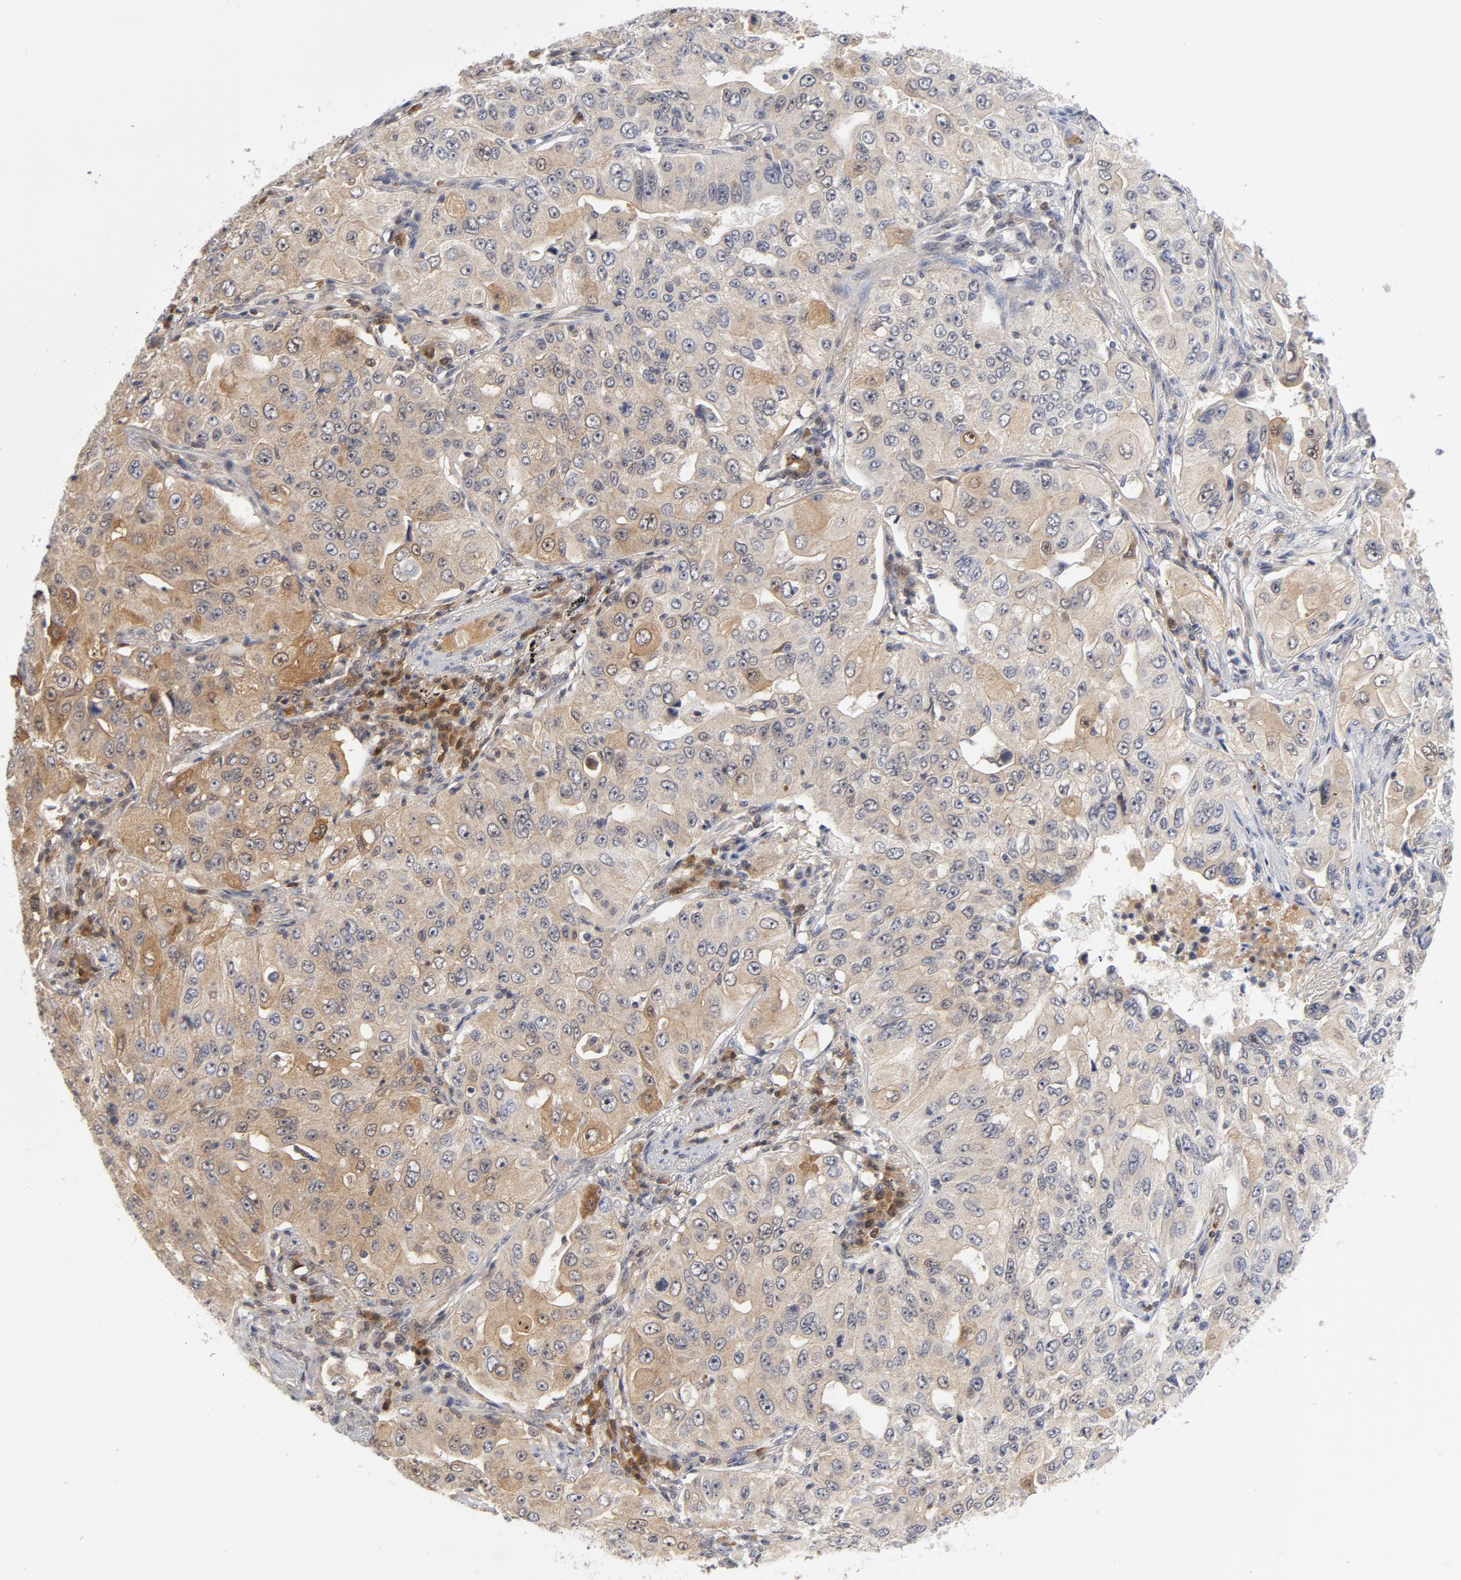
{"staining": {"intensity": "weak", "quantity": ">75%", "location": "cytoplasmic/membranous"}, "tissue": "lung cancer", "cell_type": "Tumor cells", "image_type": "cancer", "snomed": [{"axis": "morphology", "description": "Adenocarcinoma, NOS"}, {"axis": "topography", "description": "Lung"}], "caption": "Immunohistochemical staining of human lung cancer reveals low levels of weak cytoplasmic/membranous positivity in about >75% of tumor cells.", "gene": "TRADD", "patient": {"sex": "male", "age": 84}}